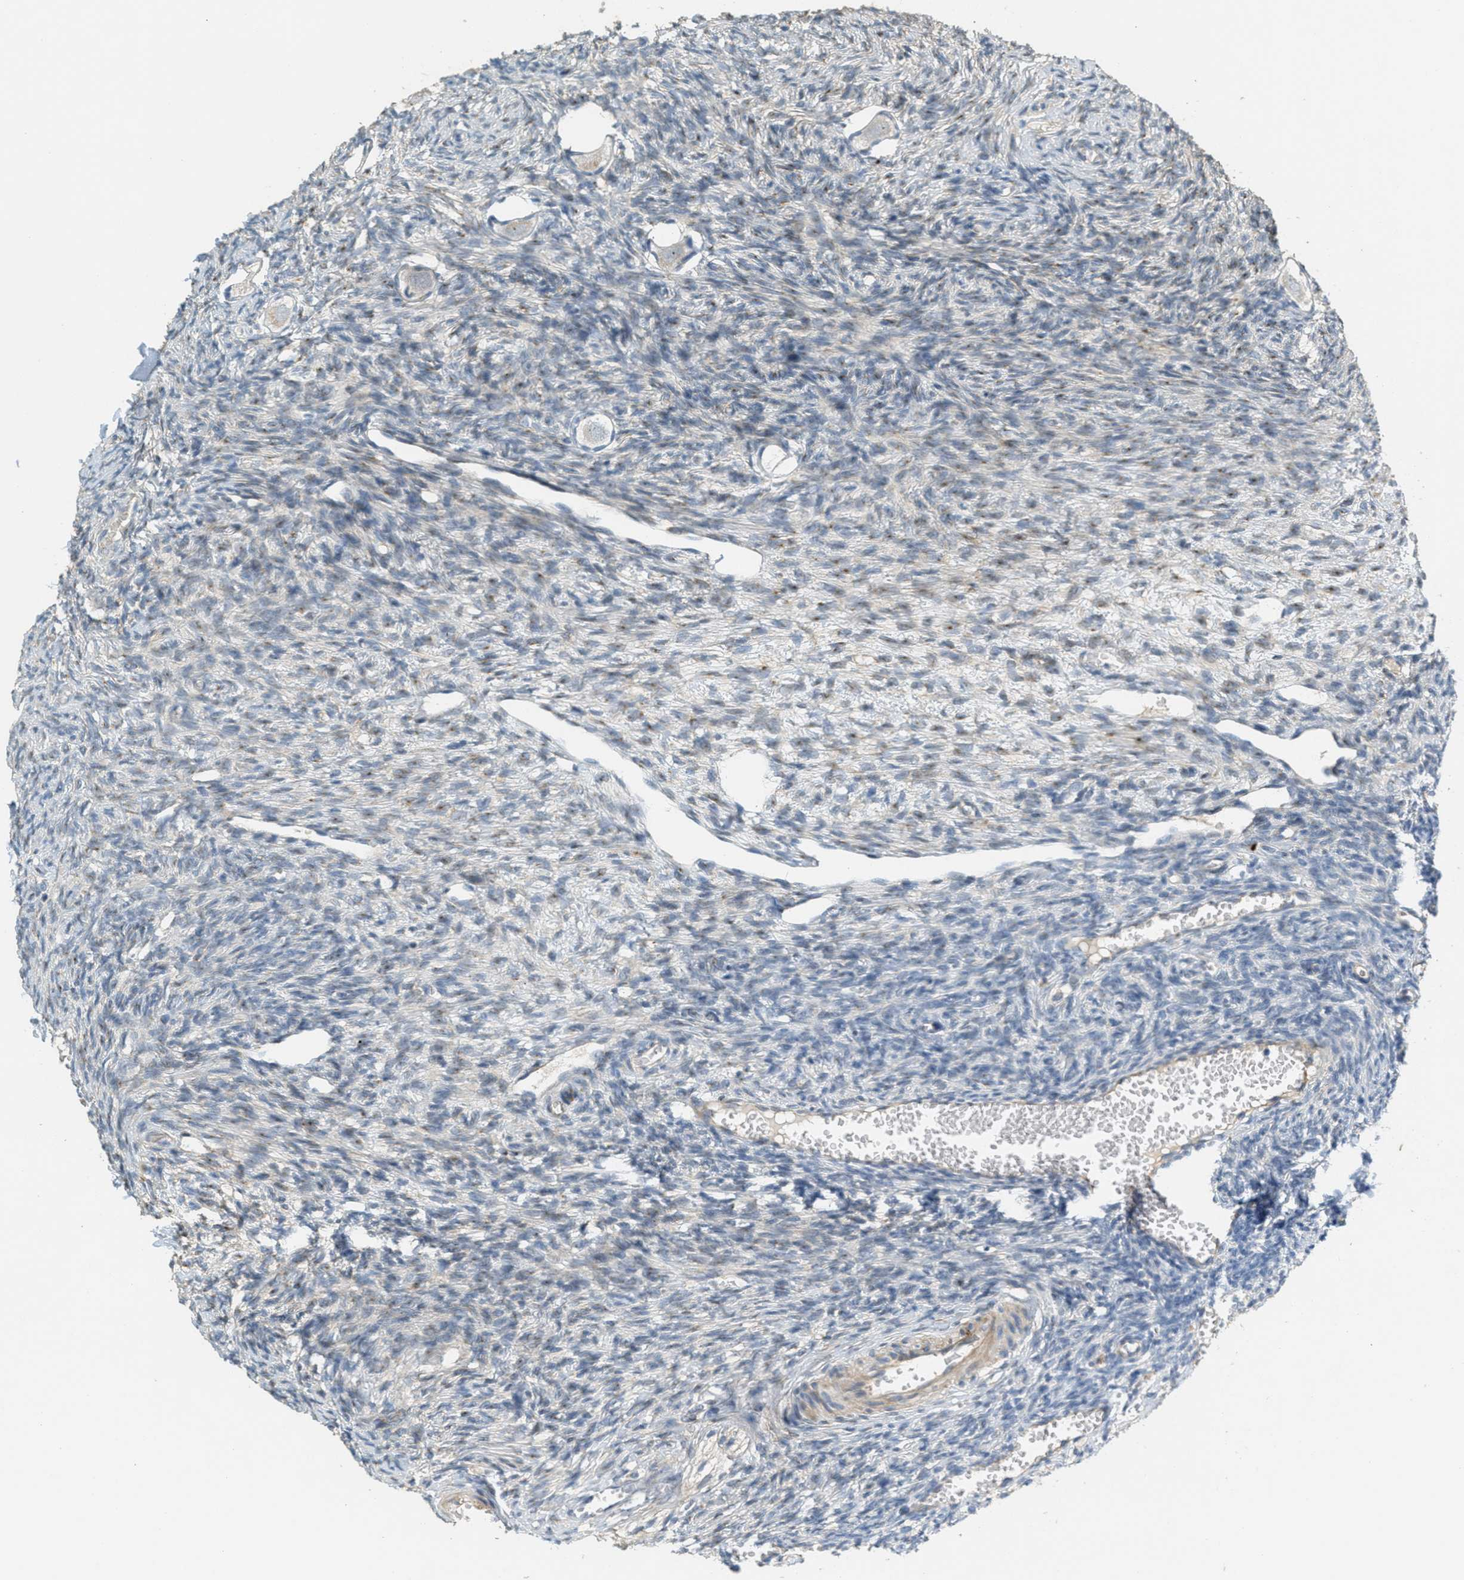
{"staining": {"intensity": "weak", "quantity": "<25%", "location": "cytoplasmic/membranous"}, "tissue": "ovary", "cell_type": "Follicle cells", "image_type": "normal", "snomed": [{"axis": "morphology", "description": "Normal tissue, NOS"}, {"axis": "topography", "description": "Ovary"}], "caption": "IHC micrograph of unremarkable ovary stained for a protein (brown), which demonstrates no positivity in follicle cells. The staining is performed using DAB (3,3'-diaminobenzidine) brown chromogen with nuclei counter-stained in using hematoxylin.", "gene": "ADCY5", "patient": {"sex": "female", "age": 27}}